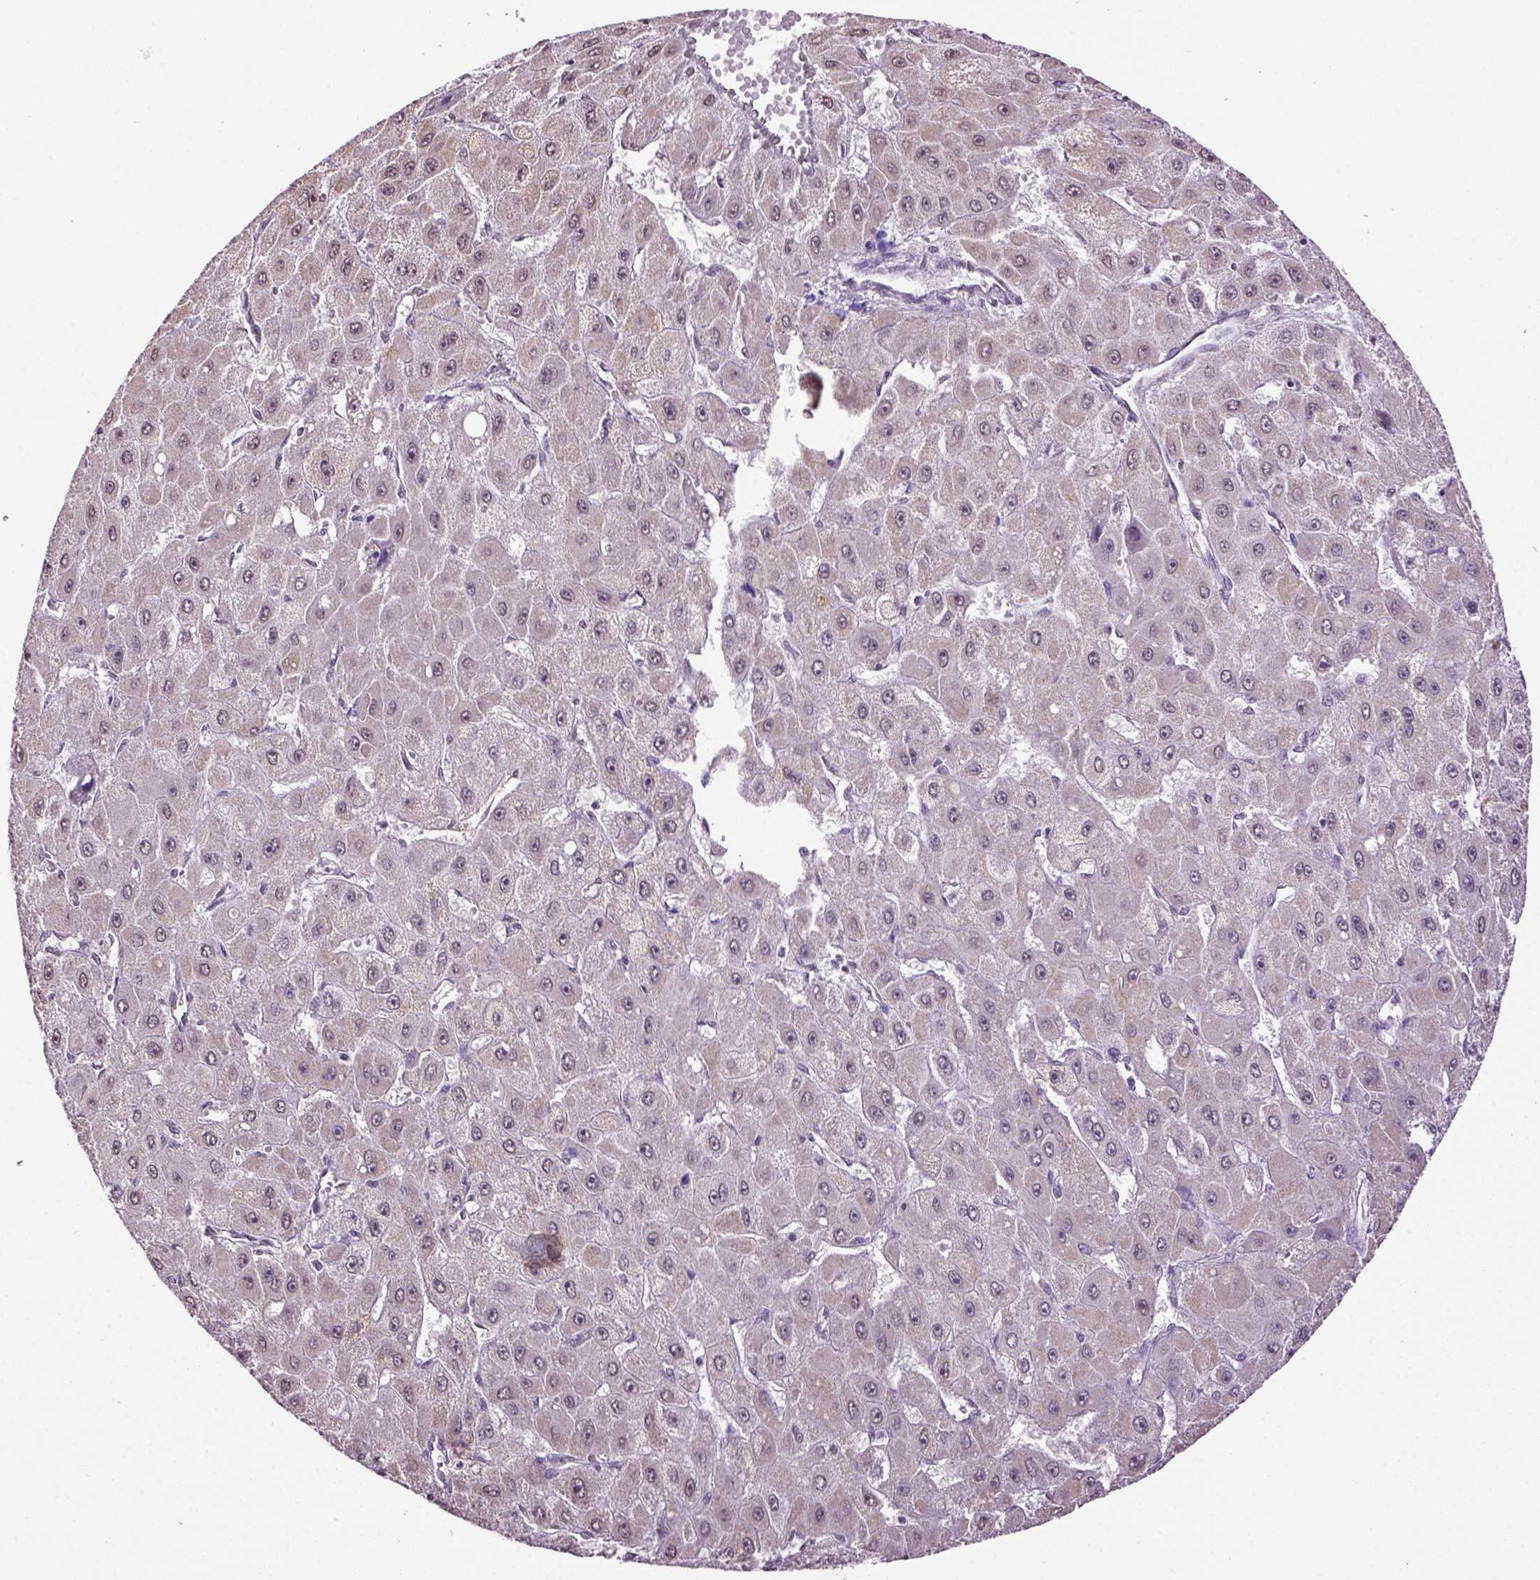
{"staining": {"intensity": "weak", "quantity": "<25%", "location": "cytoplasmic/membranous"}, "tissue": "liver cancer", "cell_type": "Tumor cells", "image_type": "cancer", "snomed": [{"axis": "morphology", "description": "Carcinoma, Hepatocellular, NOS"}, {"axis": "topography", "description": "Liver"}], "caption": "Immunohistochemical staining of human hepatocellular carcinoma (liver) shows no significant positivity in tumor cells.", "gene": "WDR17", "patient": {"sex": "female", "age": 25}}